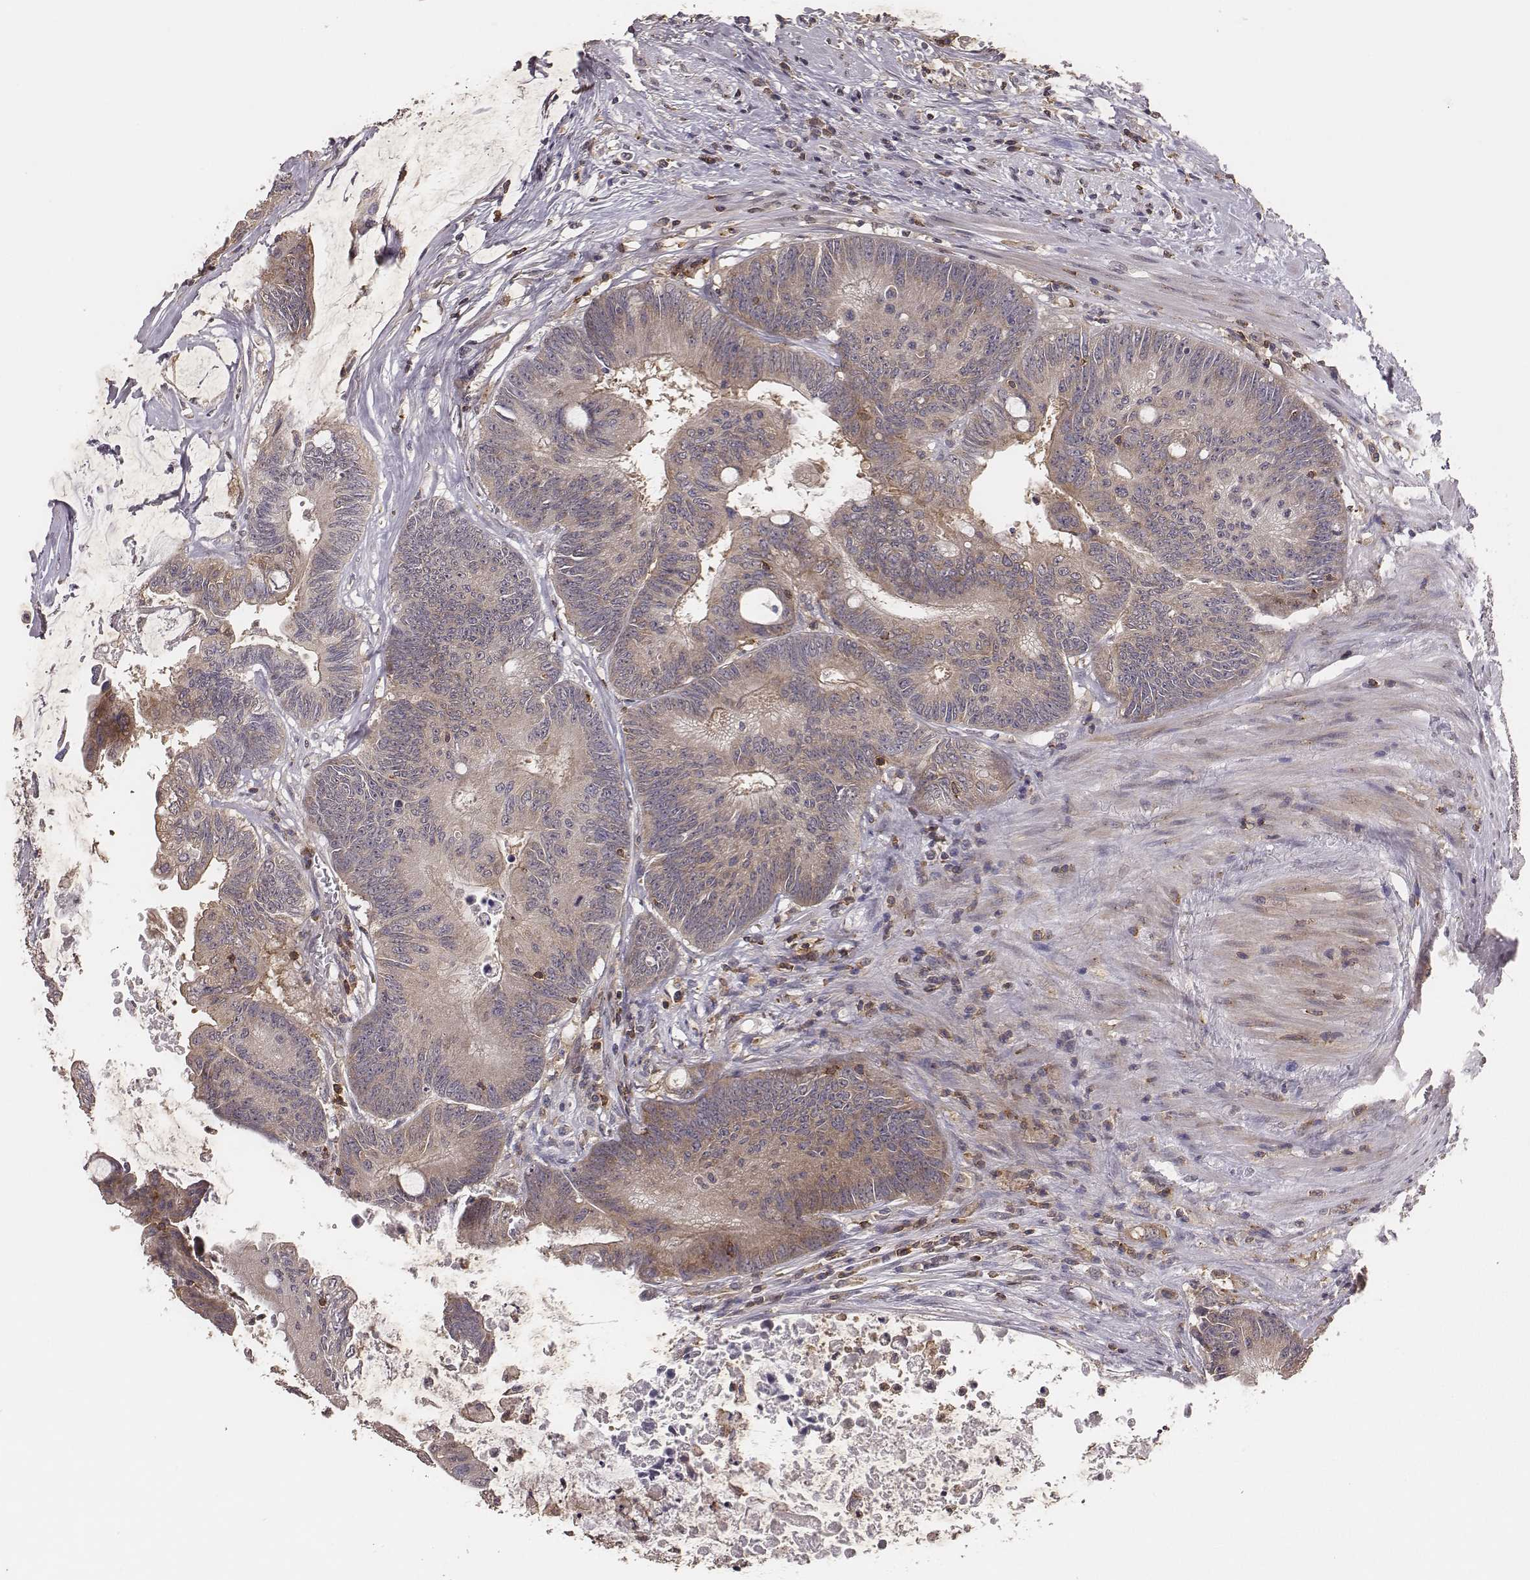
{"staining": {"intensity": "weak", "quantity": "<25%", "location": "cytoplasmic/membranous"}, "tissue": "colorectal cancer", "cell_type": "Tumor cells", "image_type": "cancer", "snomed": [{"axis": "morphology", "description": "Adenocarcinoma, NOS"}, {"axis": "topography", "description": "Rectum"}], "caption": "This is an IHC histopathology image of colorectal cancer. There is no positivity in tumor cells.", "gene": "PILRA", "patient": {"sex": "male", "age": 59}}